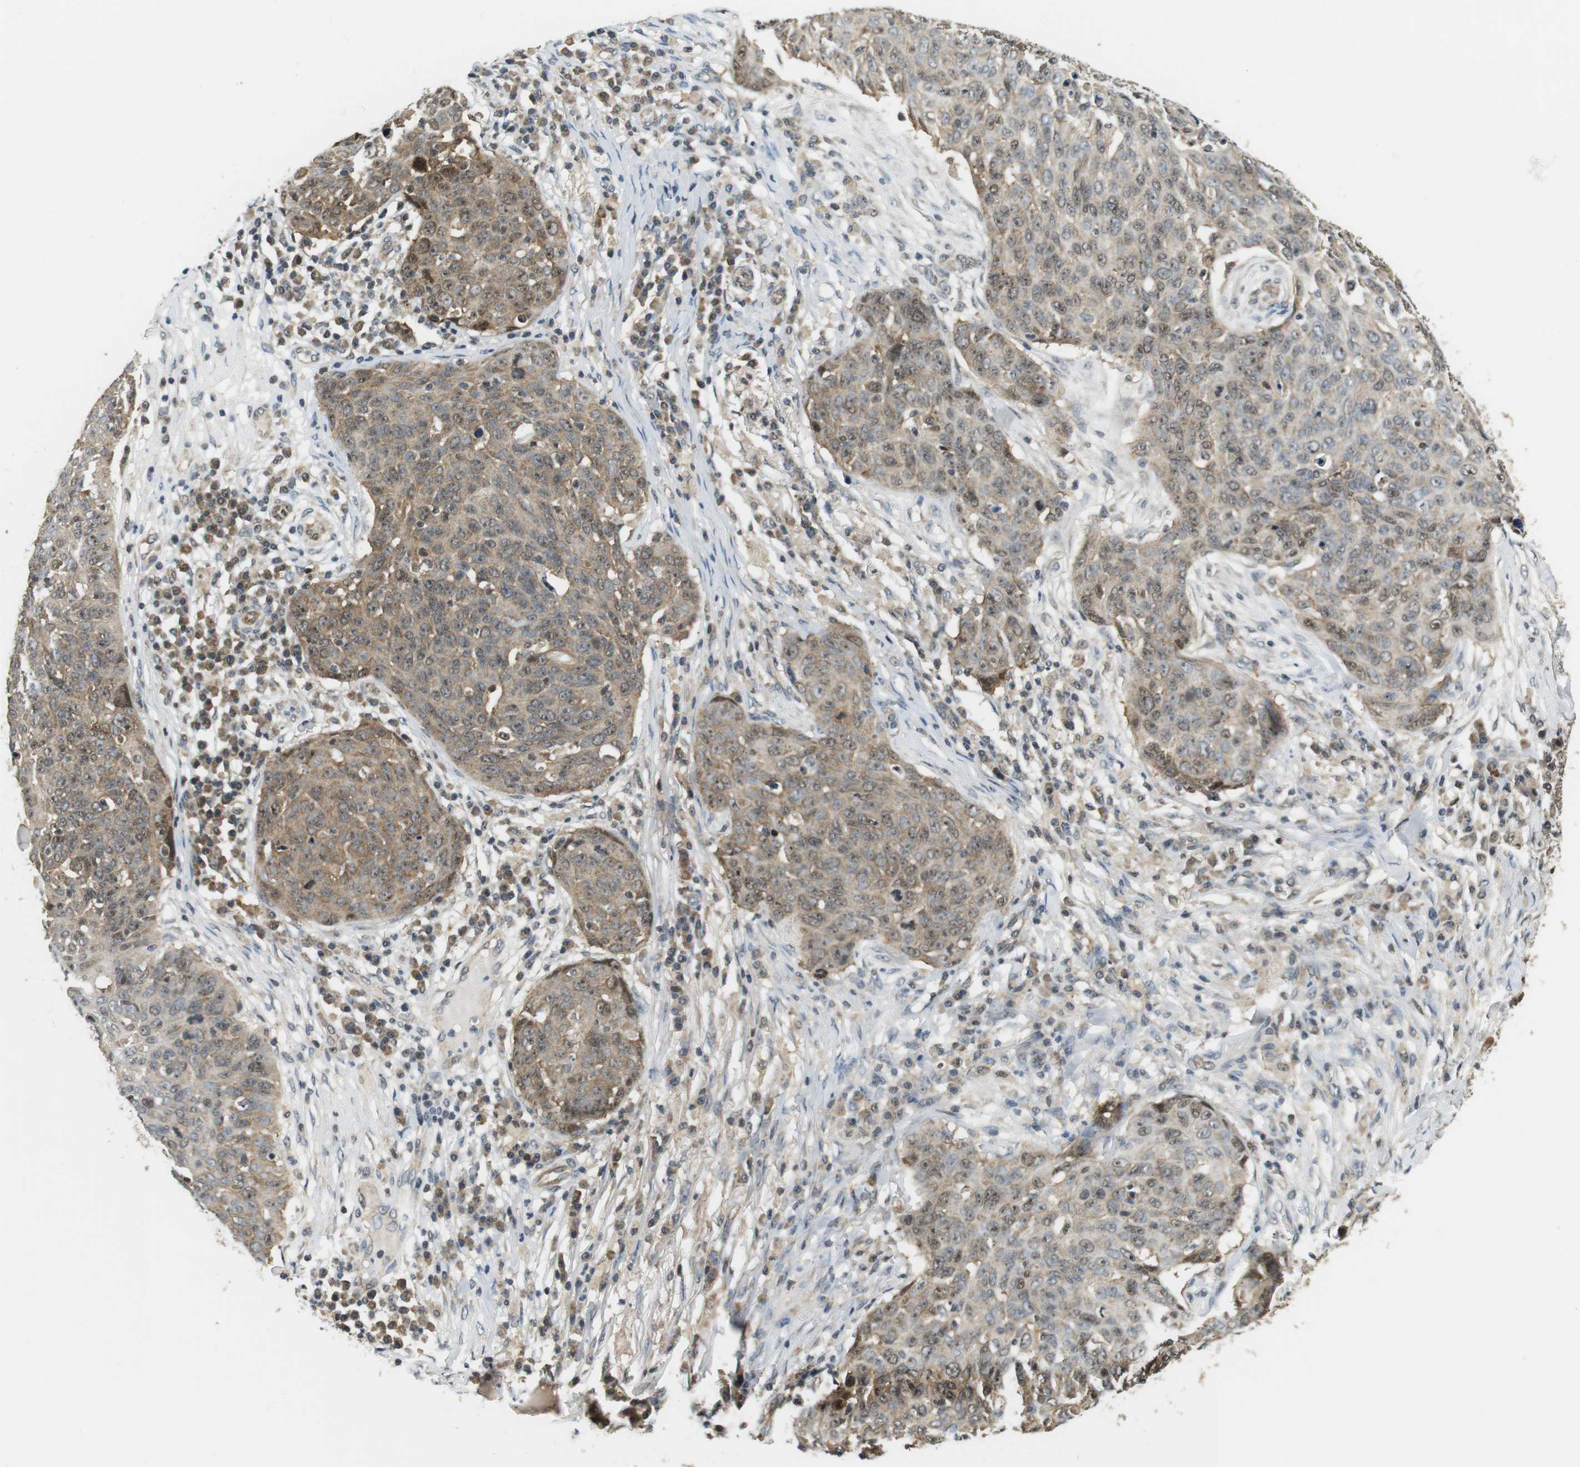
{"staining": {"intensity": "moderate", "quantity": ">75%", "location": "cytoplasmic/membranous,nuclear"}, "tissue": "skin cancer", "cell_type": "Tumor cells", "image_type": "cancer", "snomed": [{"axis": "morphology", "description": "Squamous cell carcinoma in situ, NOS"}, {"axis": "morphology", "description": "Squamous cell carcinoma, NOS"}, {"axis": "topography", "description": "Skin"}], "caption": "Immunohistochemical staining of squamous cell carcinoma (skin) reveals moderate cytoplasmic/membranous and nuclear protein expression in about >75% of tumor cells.", "gene": "CSNK2B", "patient": {"sex": "male", "age": 93}}